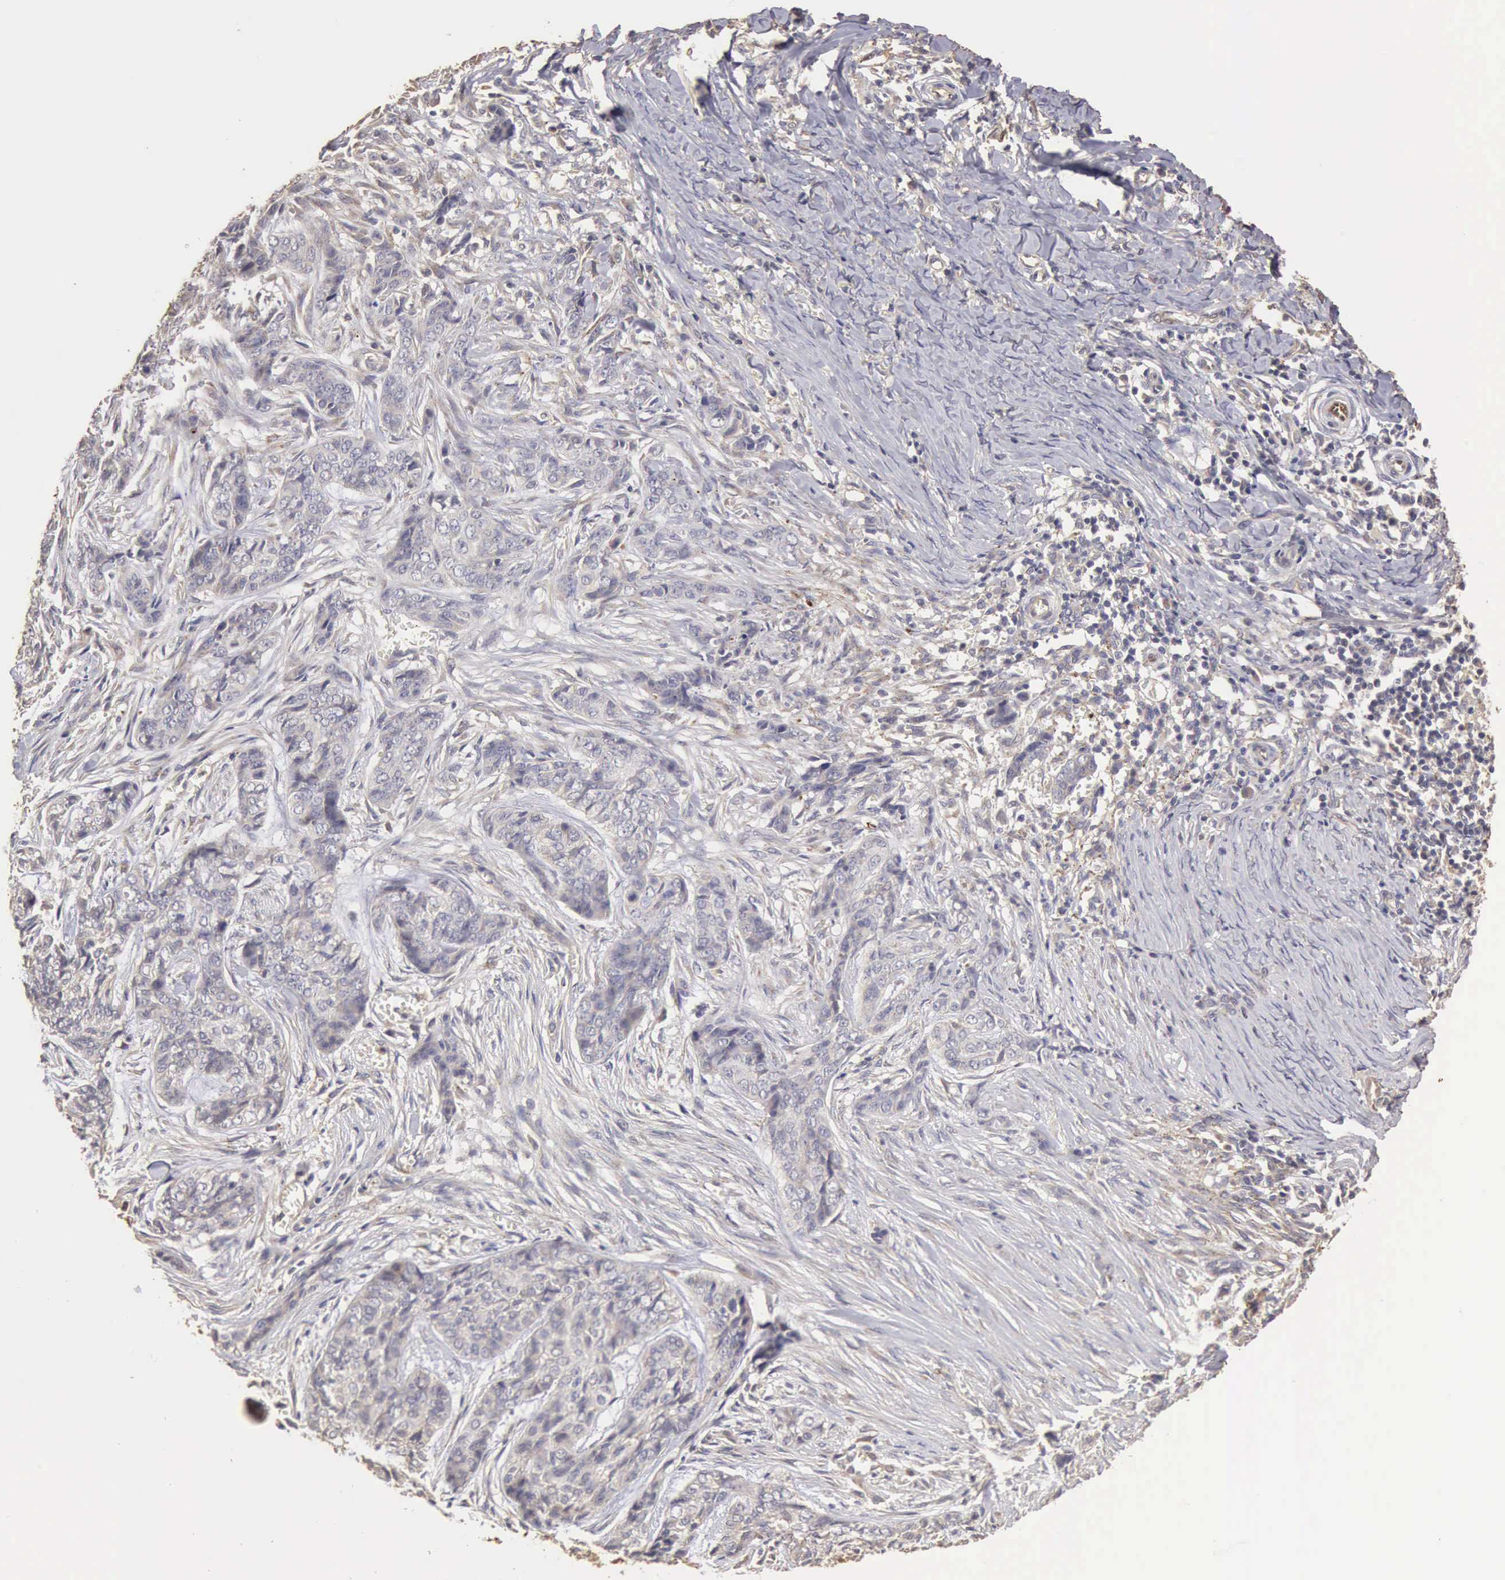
{"staining": {"intensity": "negative", "quantity": "none", "location": "none"}, "tissue": "skin cancer", "cell_type": "Tumor cells", "image_type": "cancer", "snomed": [{"axis": "morphology", "description": "Normal tissue, NOS"}, {"axis": "morphology", "description": "Basal cell carcinoma"}, {"axis": "topography", "description": "Skin"}], "caption": "This is an immunohistochemistry (IHC) photomicrograph of human skin cancer (basal cell carcinoma). There is no staining in tumor cells.", "gene": "BMX", "patient": {"sex": "female", "age": 65}}